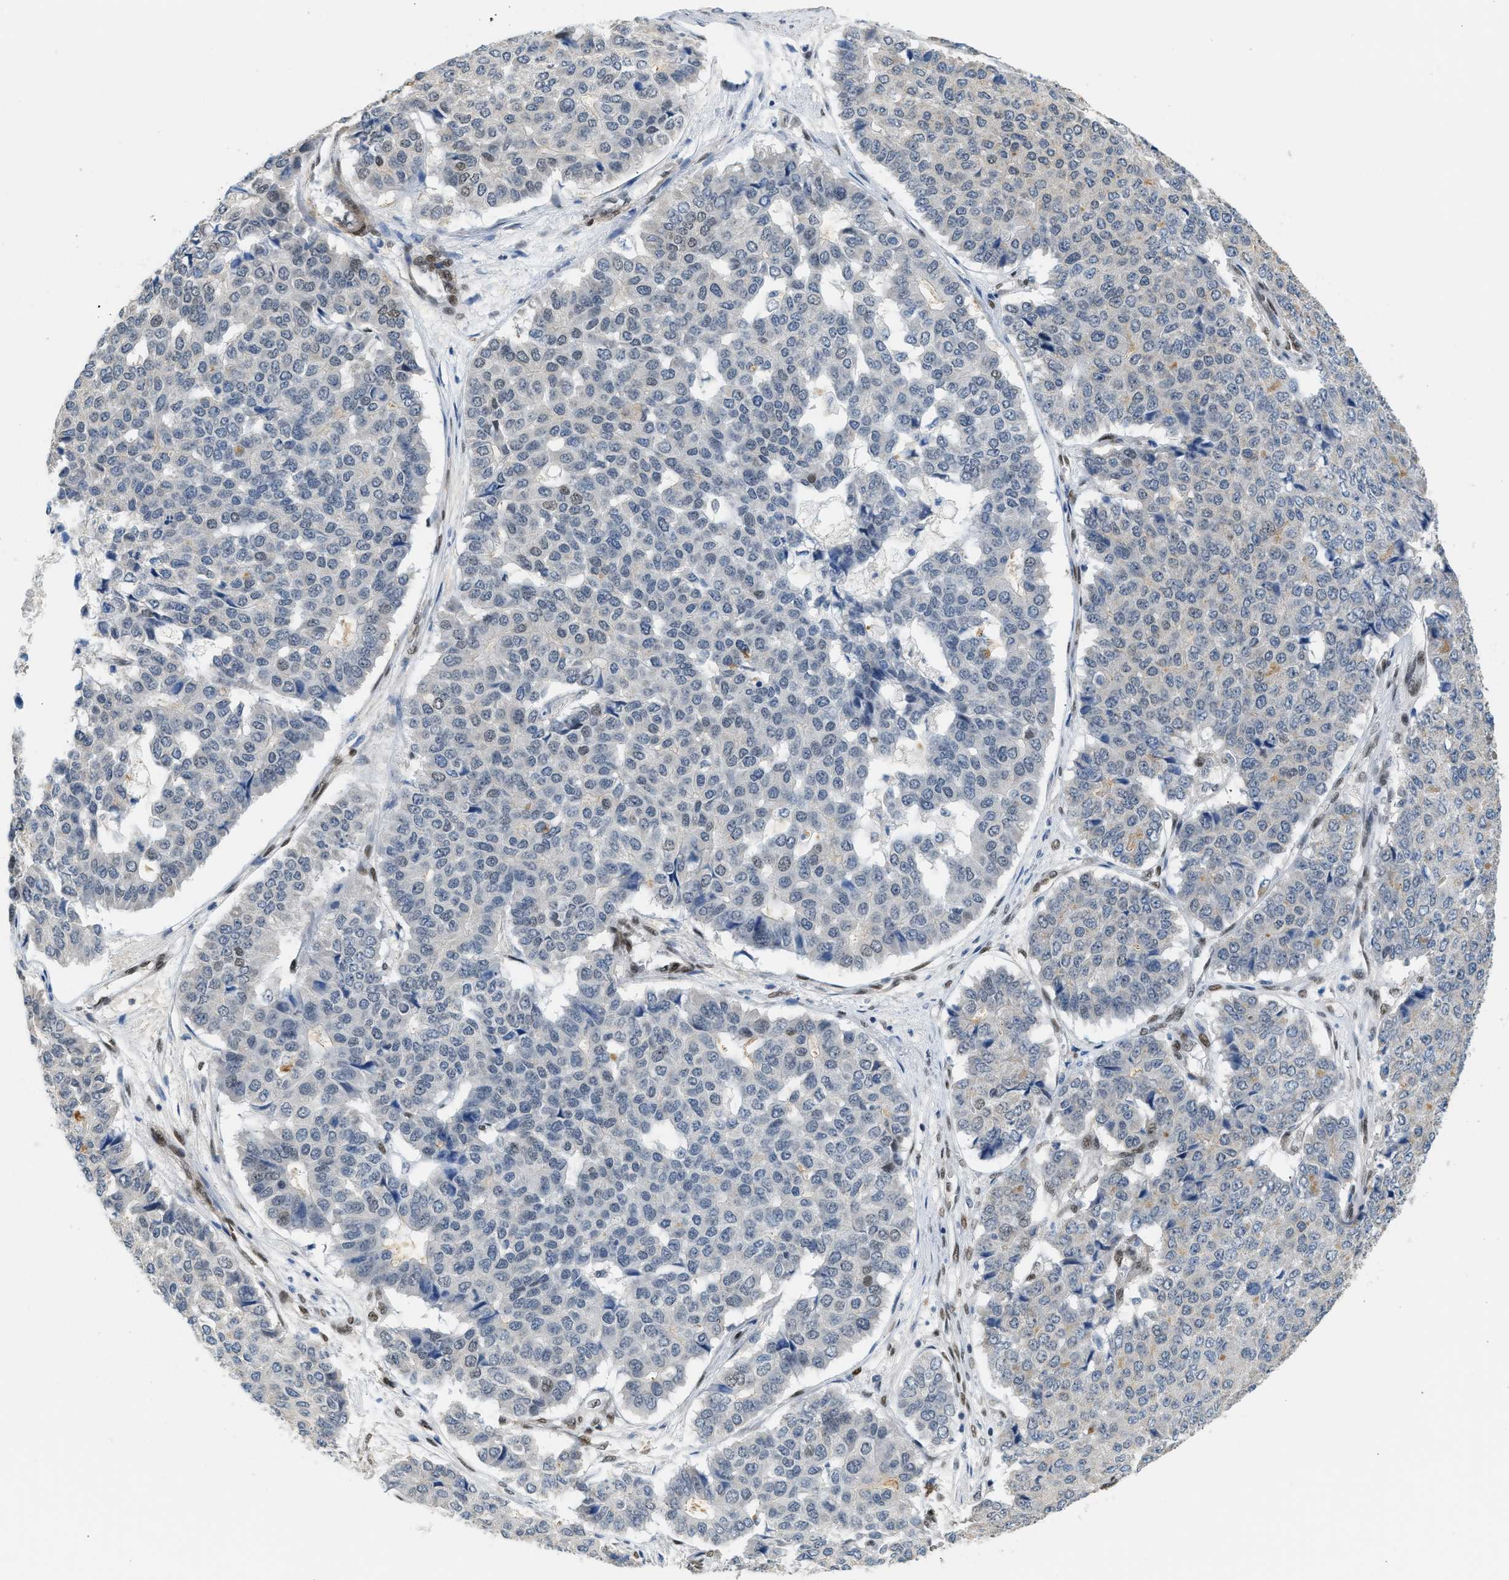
{"staining": {"intensity": "weak", "quantity": "<25%", "location": "nuclear"}, "tissue": "pancreatic cancer", "cell_type": "Tumor cells", "image_type": "cancer", "snomed": [{"axis": "morphology", "description": "Adenocarcinoma, NOS"}, {"axis": "topography", "description": "Pancreas"}], "caption": "Immunohistochemistry (IHC) micrograph of neoplastic tissue: human pancreatic adenocarcinoma stained with DAB reveals no significant protein staining in tumor cells.", "gene": "ZBTB20", "patient": {"sex": "male", "age": 50}}